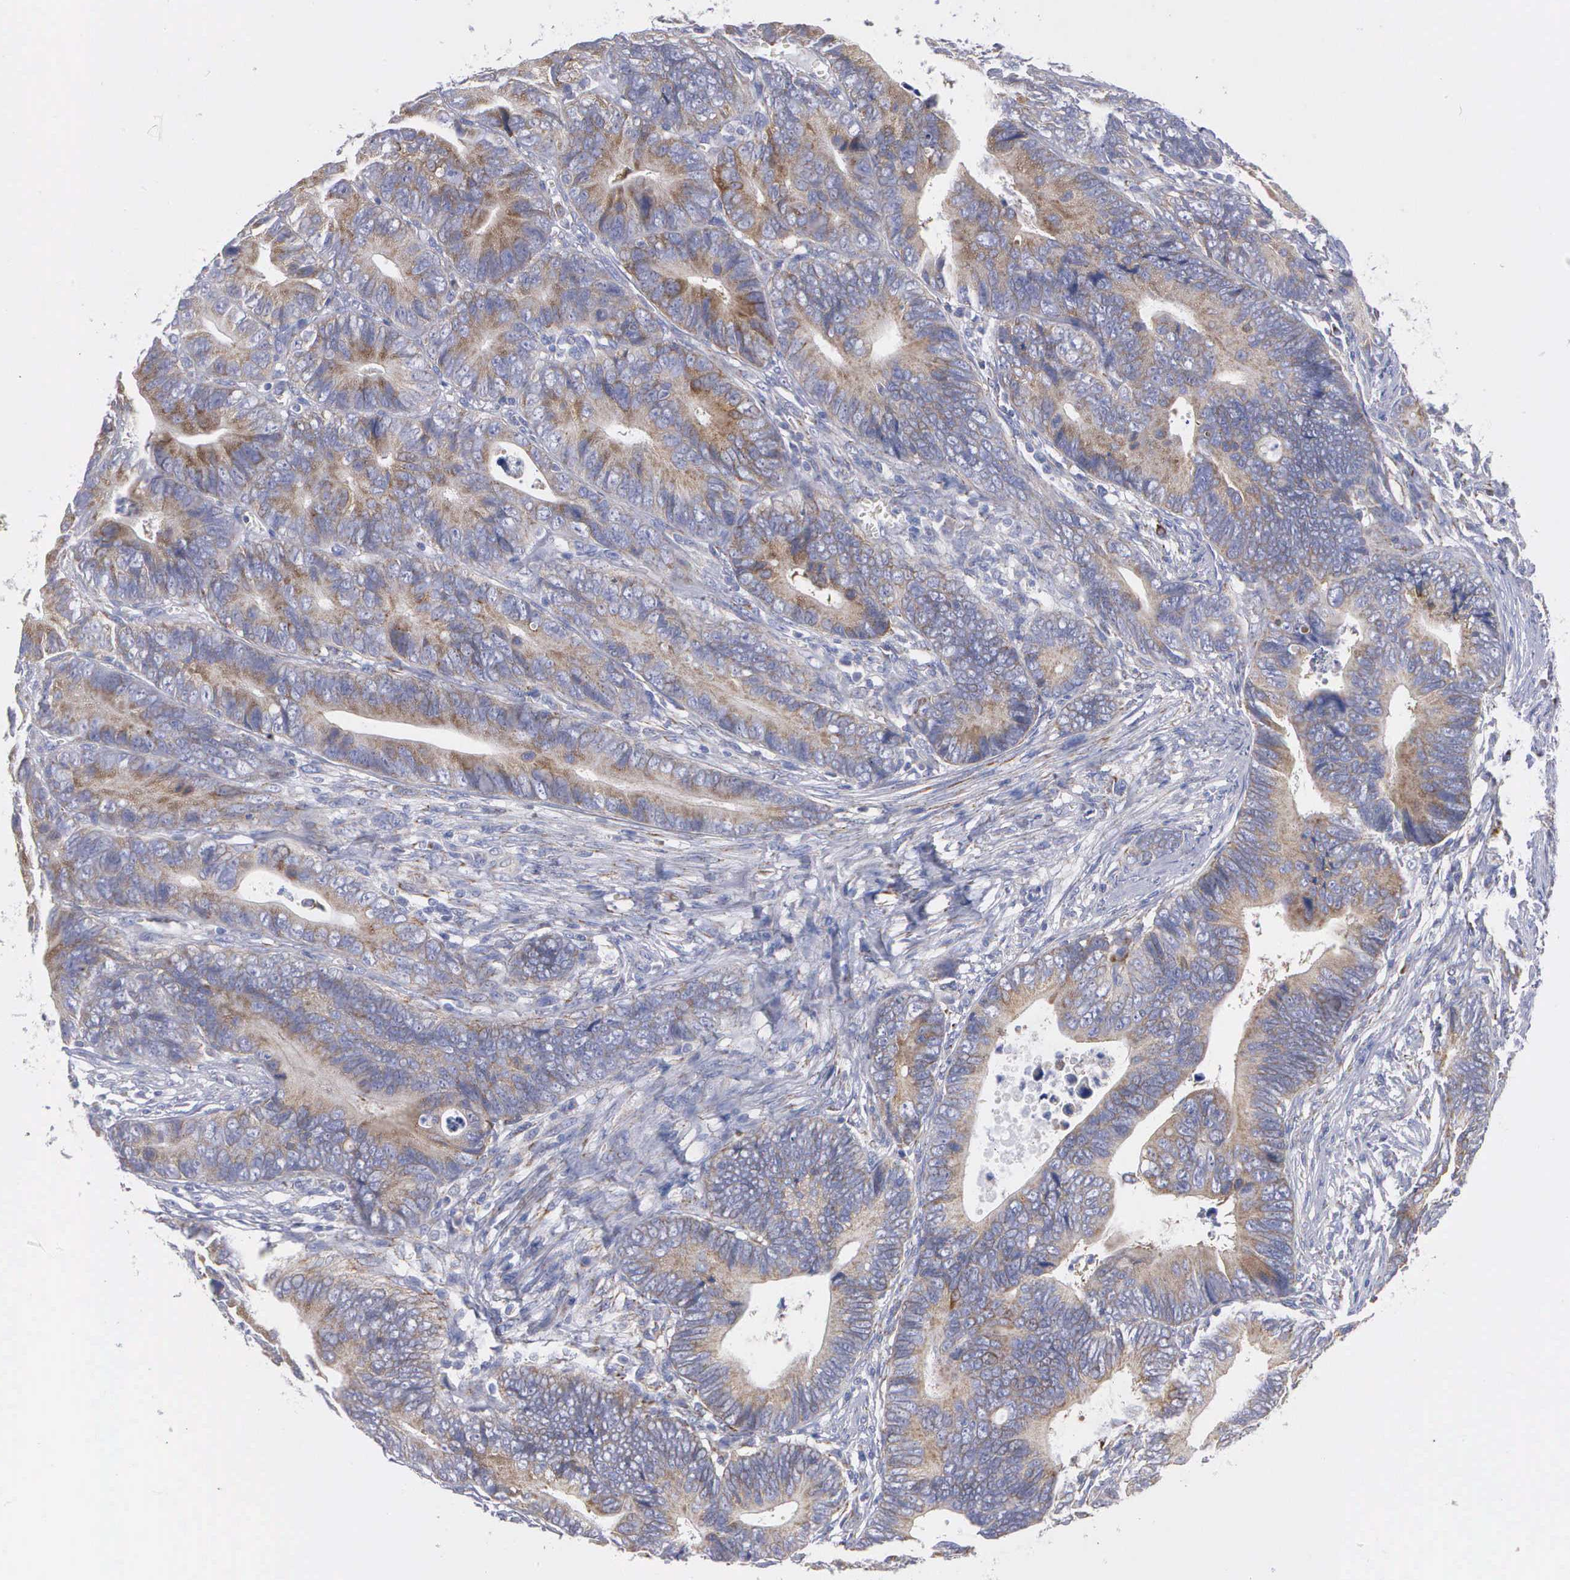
{"staining": {"intensity": "moderate", "quantity": "25%-75%", "location": "cytoplasmic/membranous"}, "tissue": "colorectal cancer", "cell_type": "Tumor cells", "image_type": "cancer", "snomed": [{"axis": "morphology", "description": "Adenocarcinoma, NOS"}, {"axis": "topography", "description": "Colon"}], "caption": "Immunohistochemistry (IHC) micrograph of colorectal adenocarcinoma stained for a protein (brown), which reveals medium levels of moderate cytoplasmic/membranous positivity in about 25%-75% of tumor cells.", "gene": "APOOL", "patient": {"sex": "female", "age": 78}}